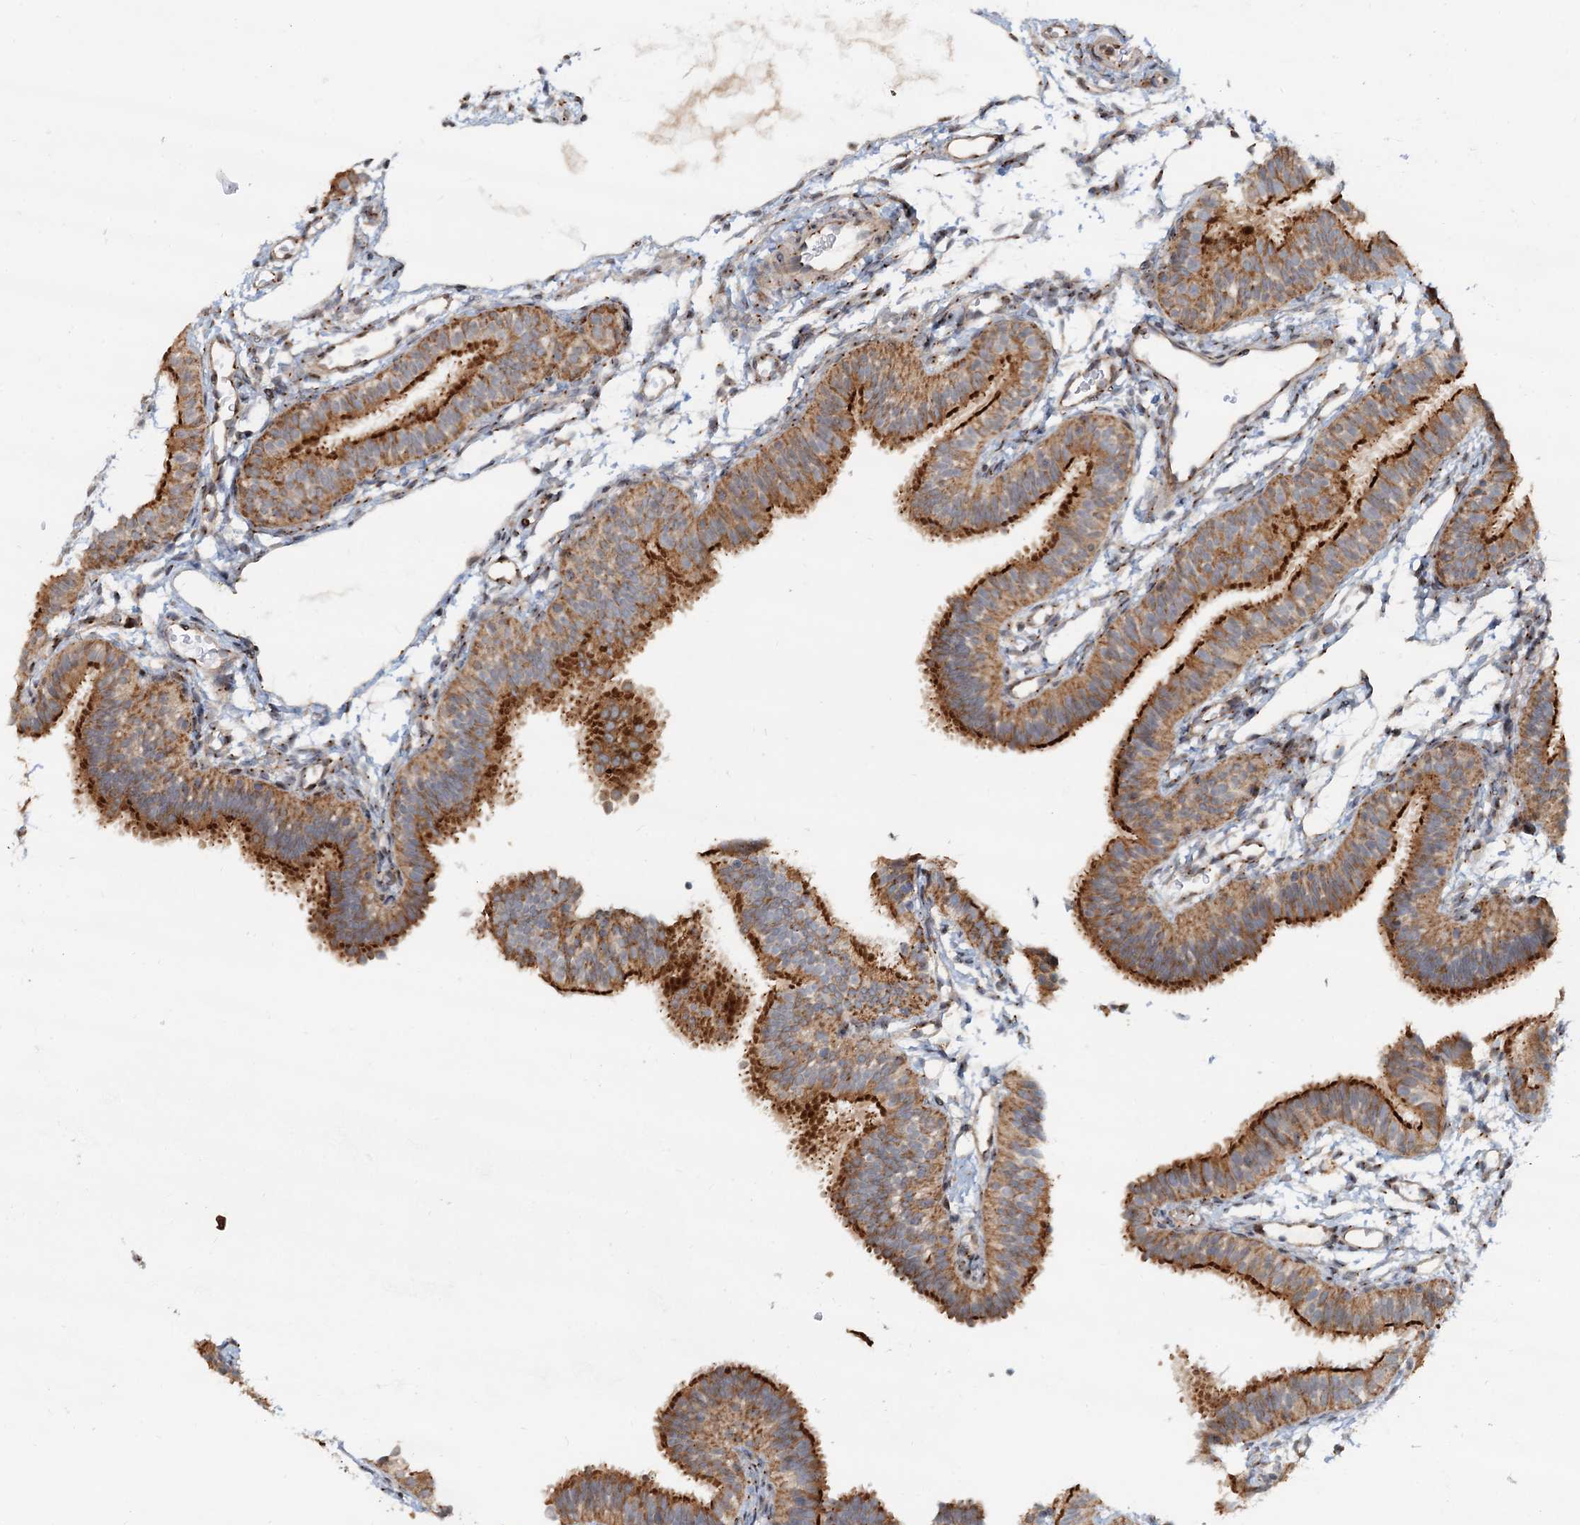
{"staining": {"intensity": "strong", "quantity": ">75%", "location": "cytoplasmic/membranous"}, "tissue": "fallopian tube", "cell_type": "Glandular cells", "image_type": "normal", "snomed": [{"axis": "morphology", "description": "Normal tissue, NOS"}, {"axis": "topography", "description": "Fallopian tube"}], "caption": "A photomicrograph showing strong cytoplasmic/membranous positivity in about >75% of glandular cells in benign fallopian tube, as visualized by brown immunohistochemical staining.", "gene": "CEP68", "patient": {"sex": "female", "age": 35}}